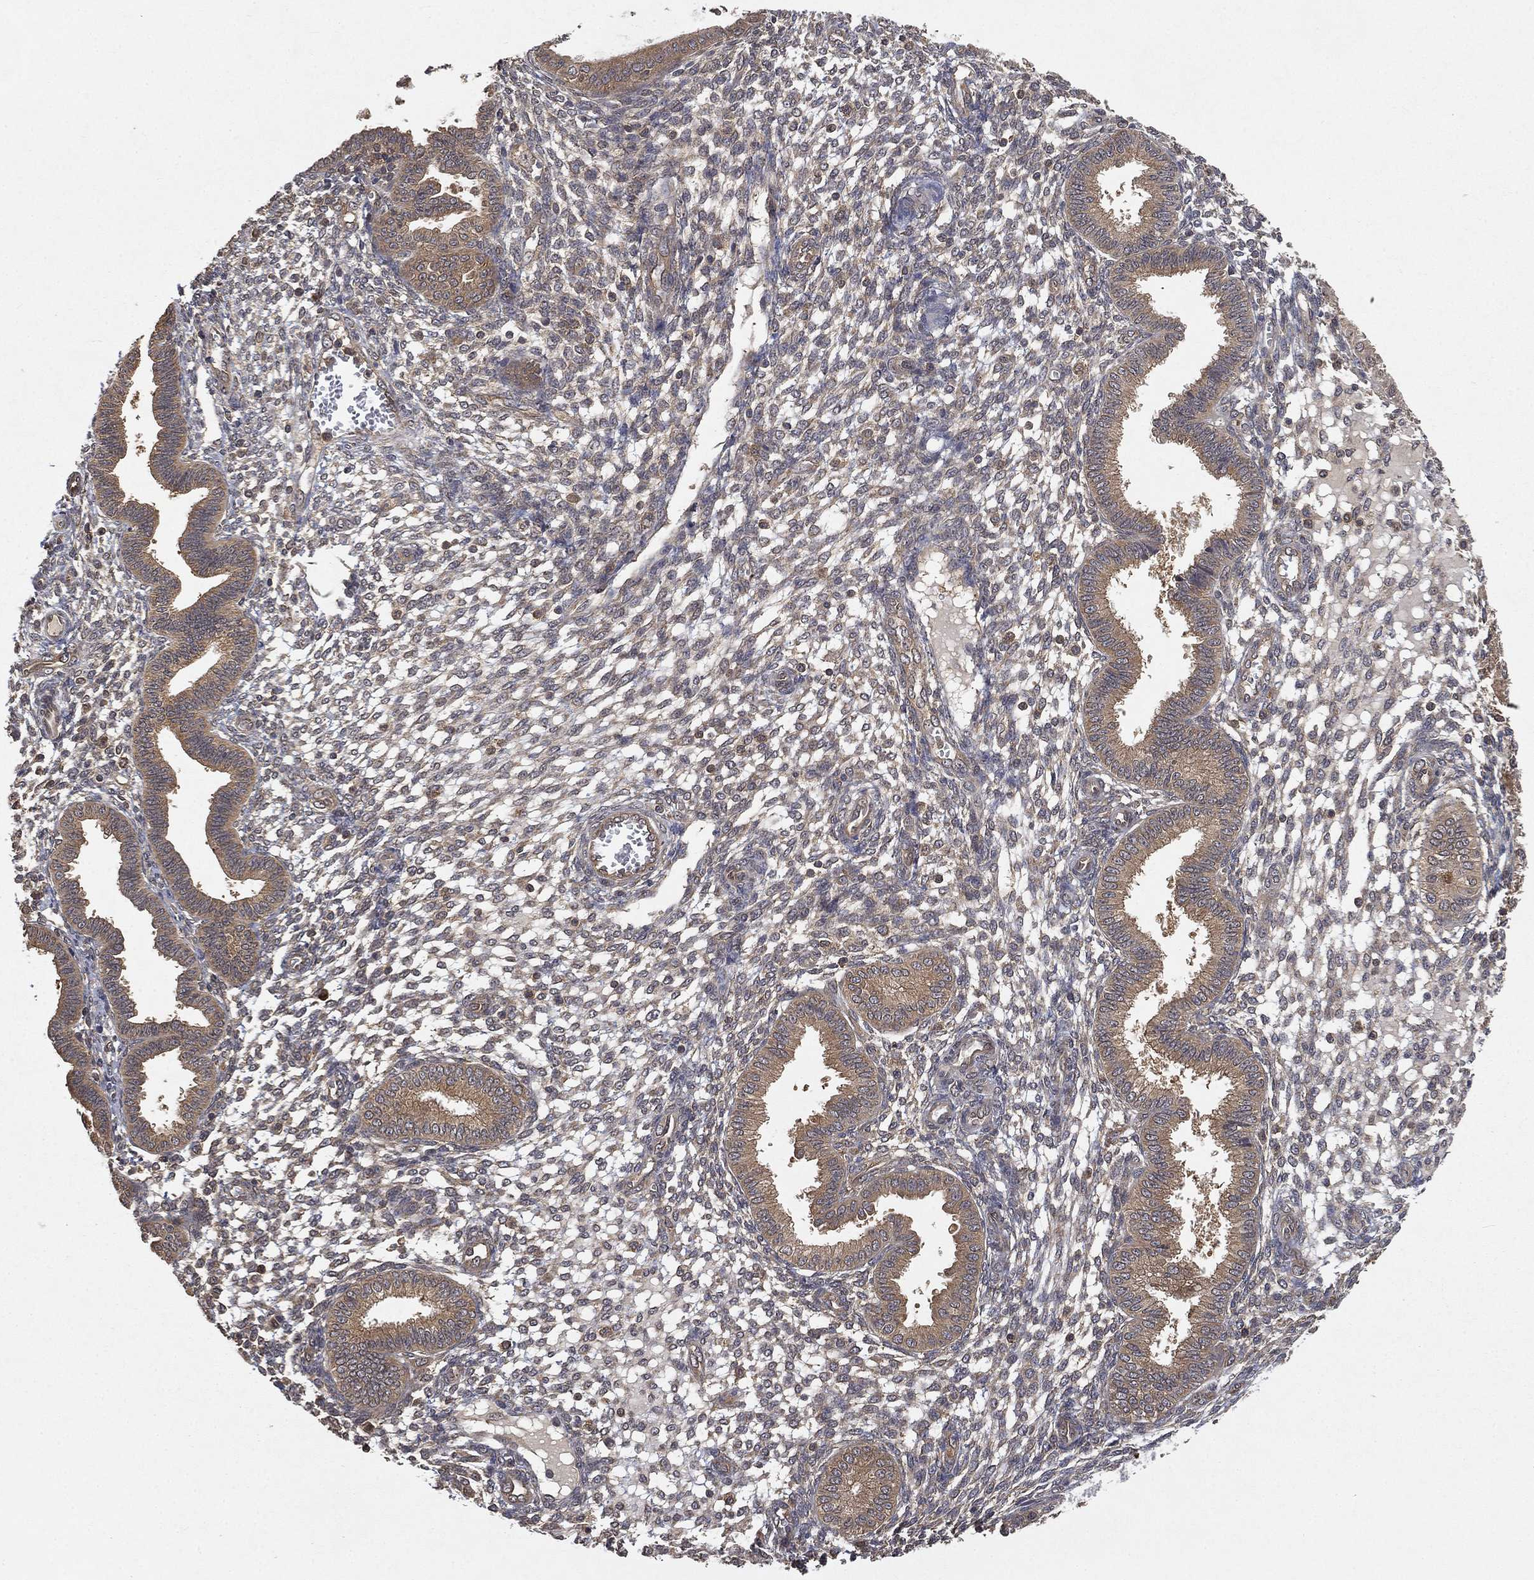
{"staining": {"intensity": "negative", "quantity": "none", "location": "none"}, "tissue": "endometrium", "cell_type": "Cells in endometrial stroma", "image_type": "normal", "snomed": [{"axis": "morphology", "description": "Normal tissue, NOS"}, {"axis": "topography", "description": "Endometrium"}], "caption": "The immunohistochemistry micrograph has no significant staining in cells in endometrial stroma of endometrium. The staining is performed using DAB brown chromogen with nuclei counter-stained in using hematoxylin.", "gene": "UBA5", "patient": {"sex": "female", "age": 43}}